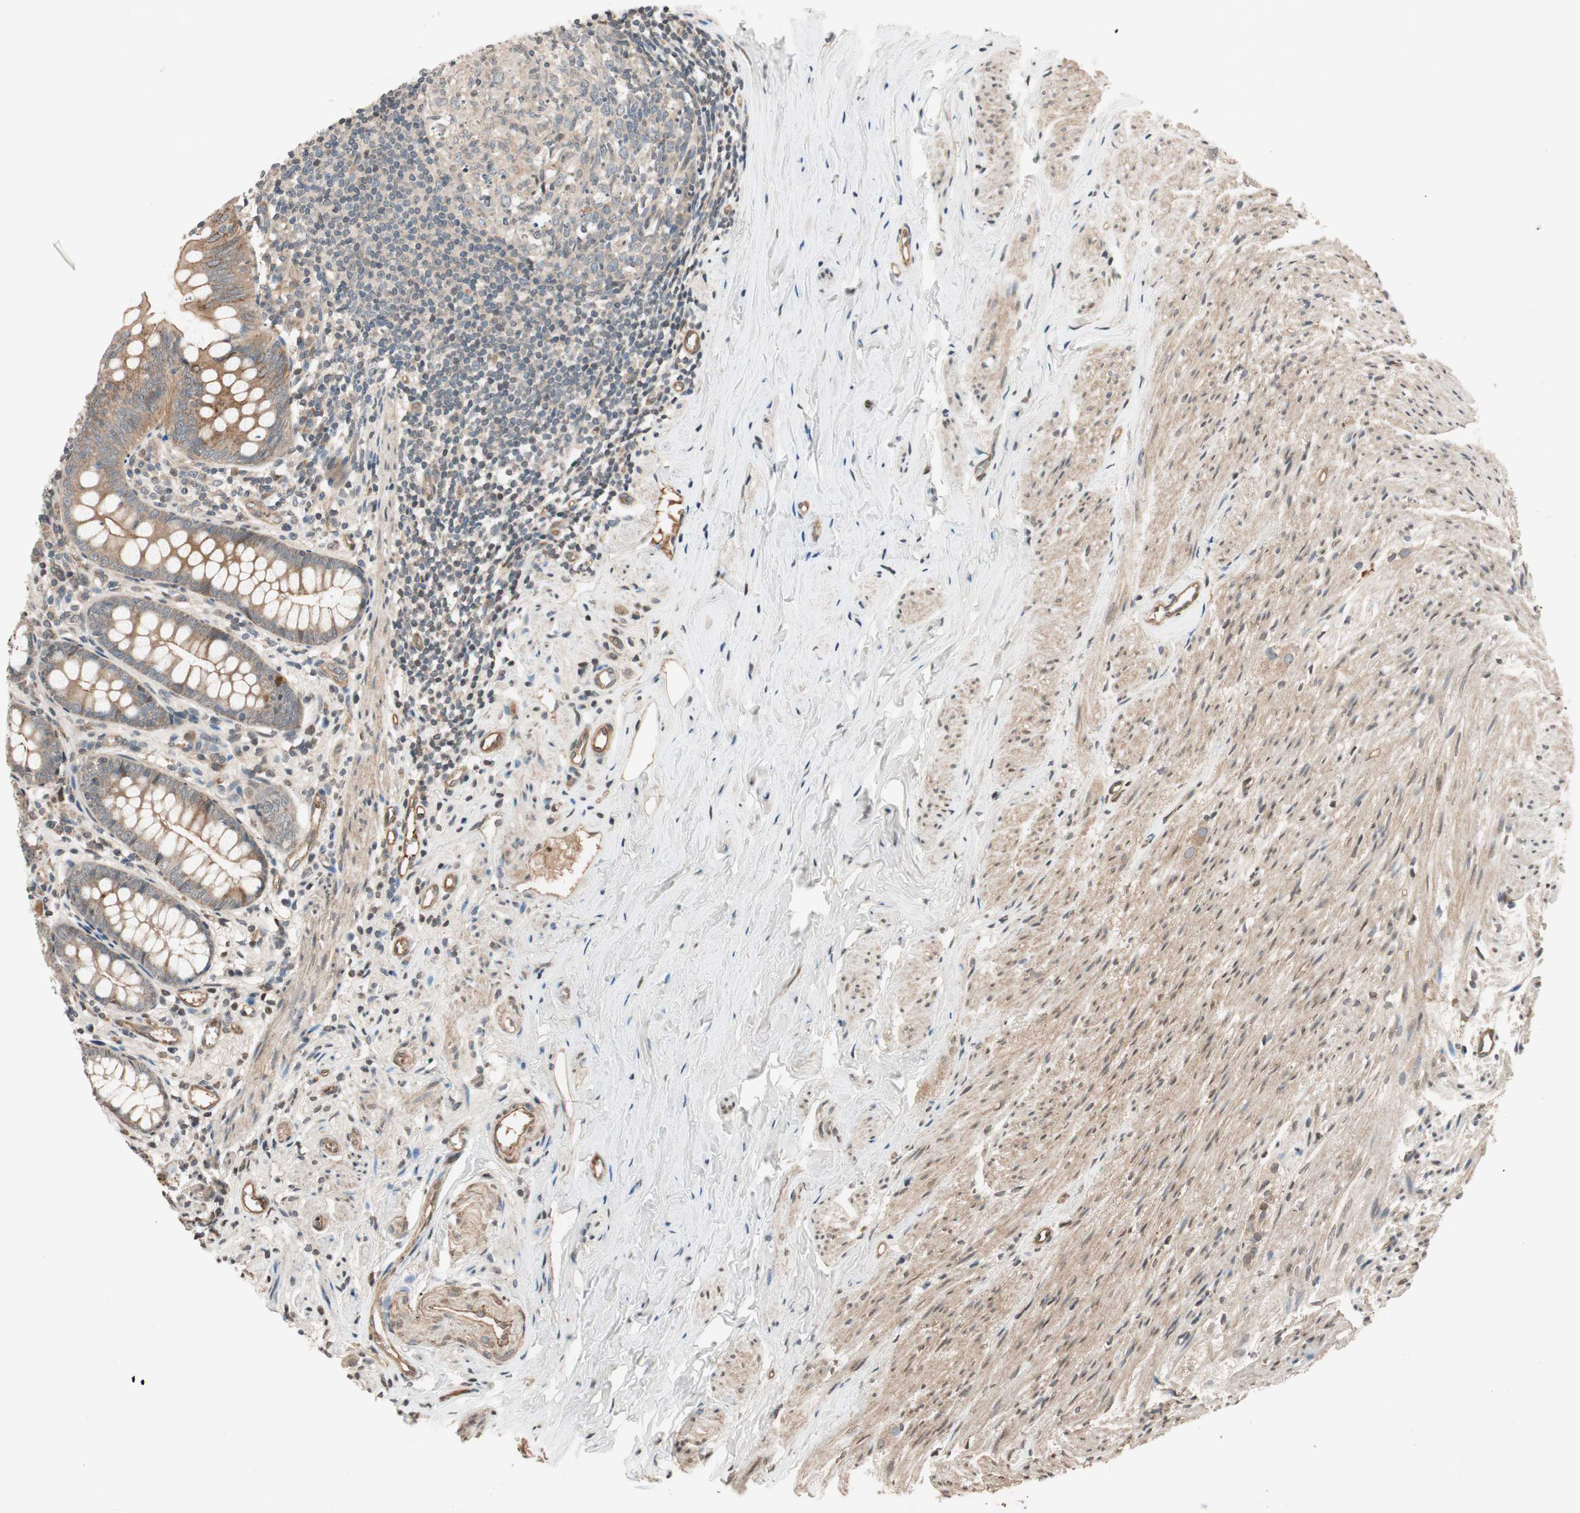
{"staining": {"intensity": "moderate", "quantity": ">75%", "location": "cytoplasmic/membranous"}, "tissue": "appendix", "cell_type": "Glandular cells", "image_type": "normal", "snomed": [{"axis": "morphology", "description": "Normal tissue, NOS"}, {"axis": "topography", "description": "Appendix"}], "caption": "Immunohistochemistry photomicrograph of benign appendix stained for a protein (brown), which displays medium levels of moderate cytoplasmic/membranous staining in about >75% of glandular cells.", "gene": "GCLM", "patient": {"sex": "female", "age": 77}}